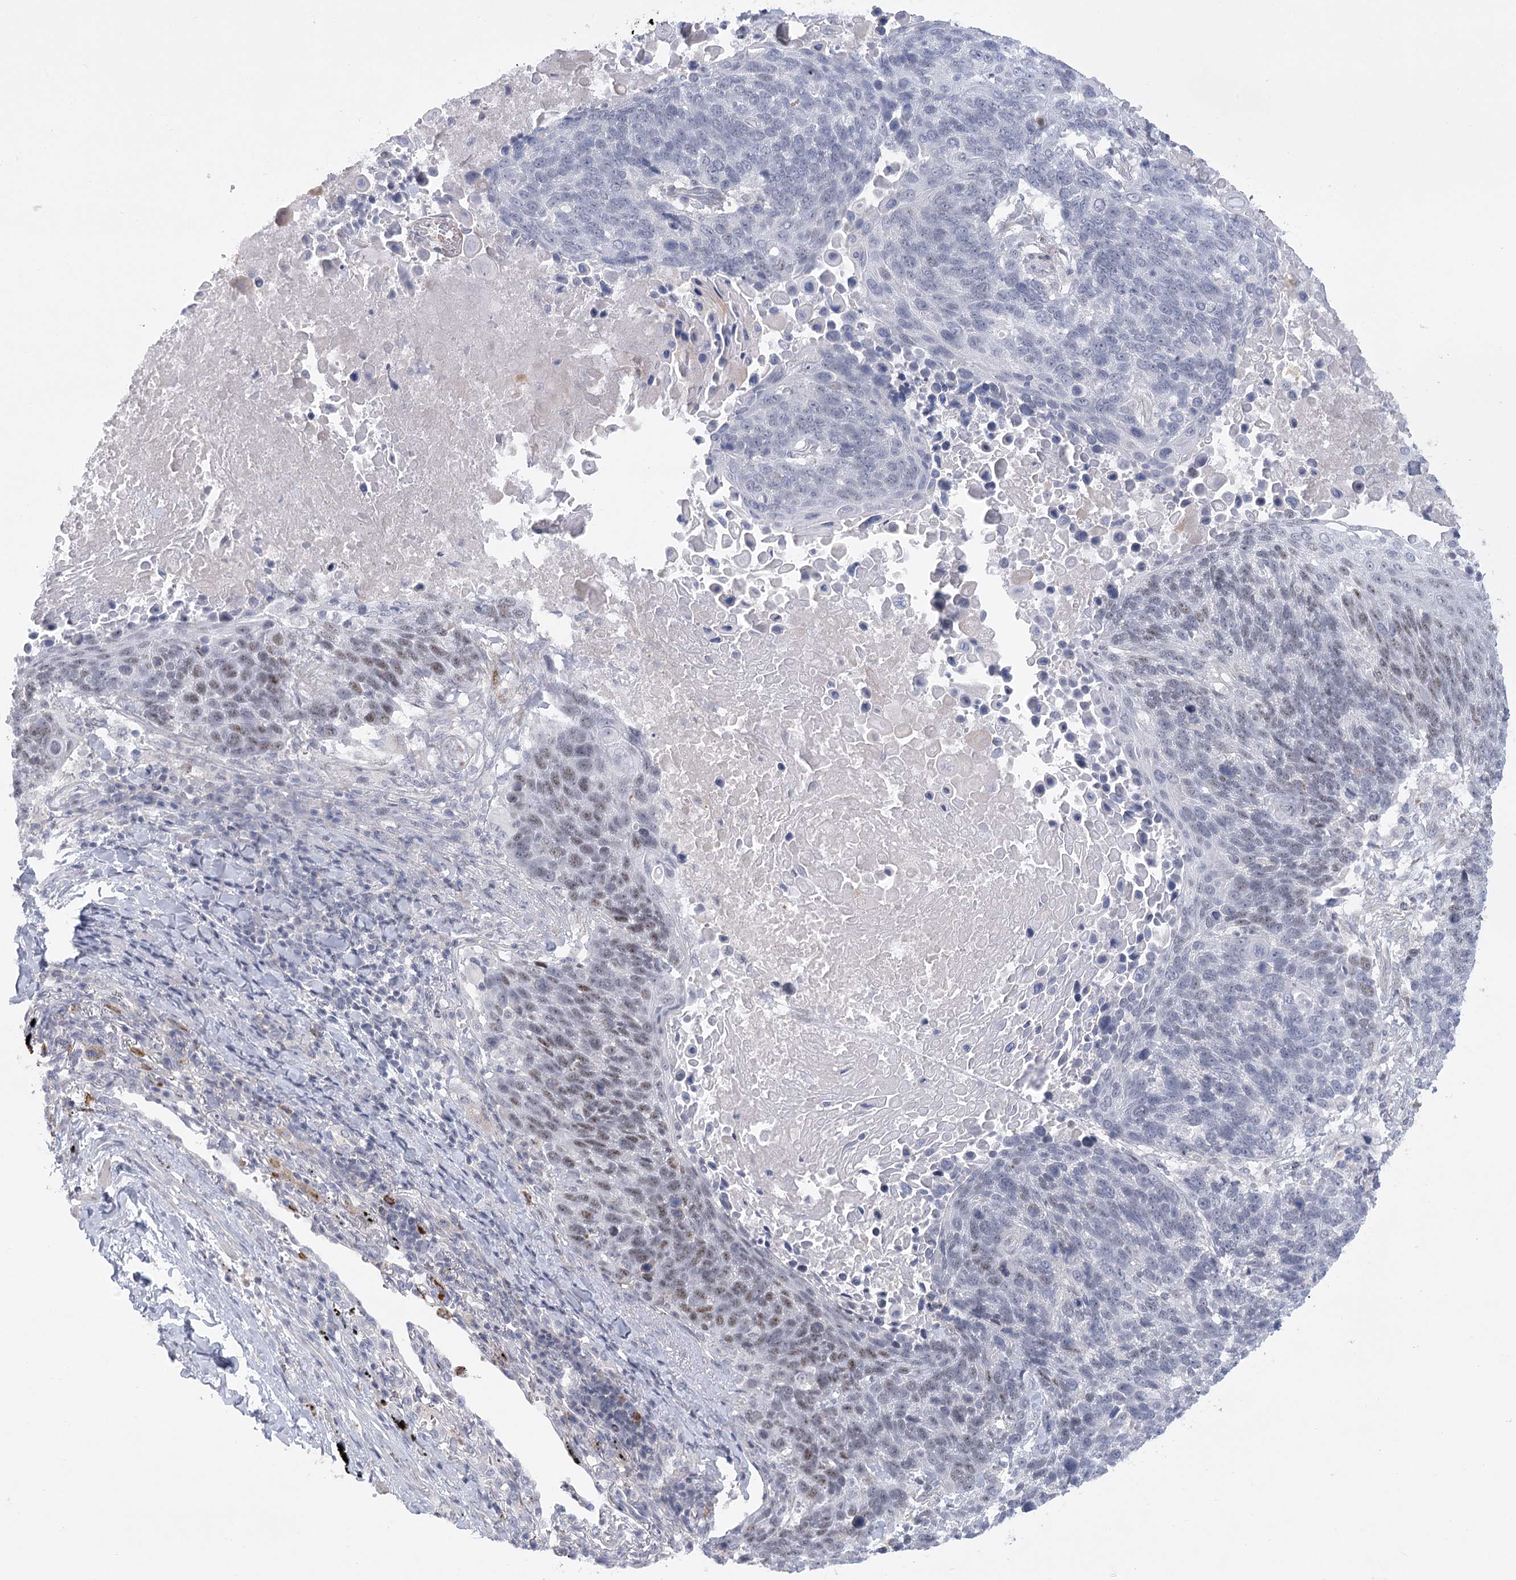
{"staining": {"intensity": "weak", "quantity": "<25%", "location": "nuclear"}, "tissue": "lung cancer", "cell_type": "Tumor cells", "image_type": "cancer", "snomed": [{"axis": "morphology", "description": "Squamous cell carcinoma, NOS"}, {"axis": "topography", "description": "Lung"}], "caption": "Tumor cells show no significant protein positivity in squamous cell carcinoma (lung).", "gene": "FAM76B", "patient": {"sex": "male", "age": 66}}